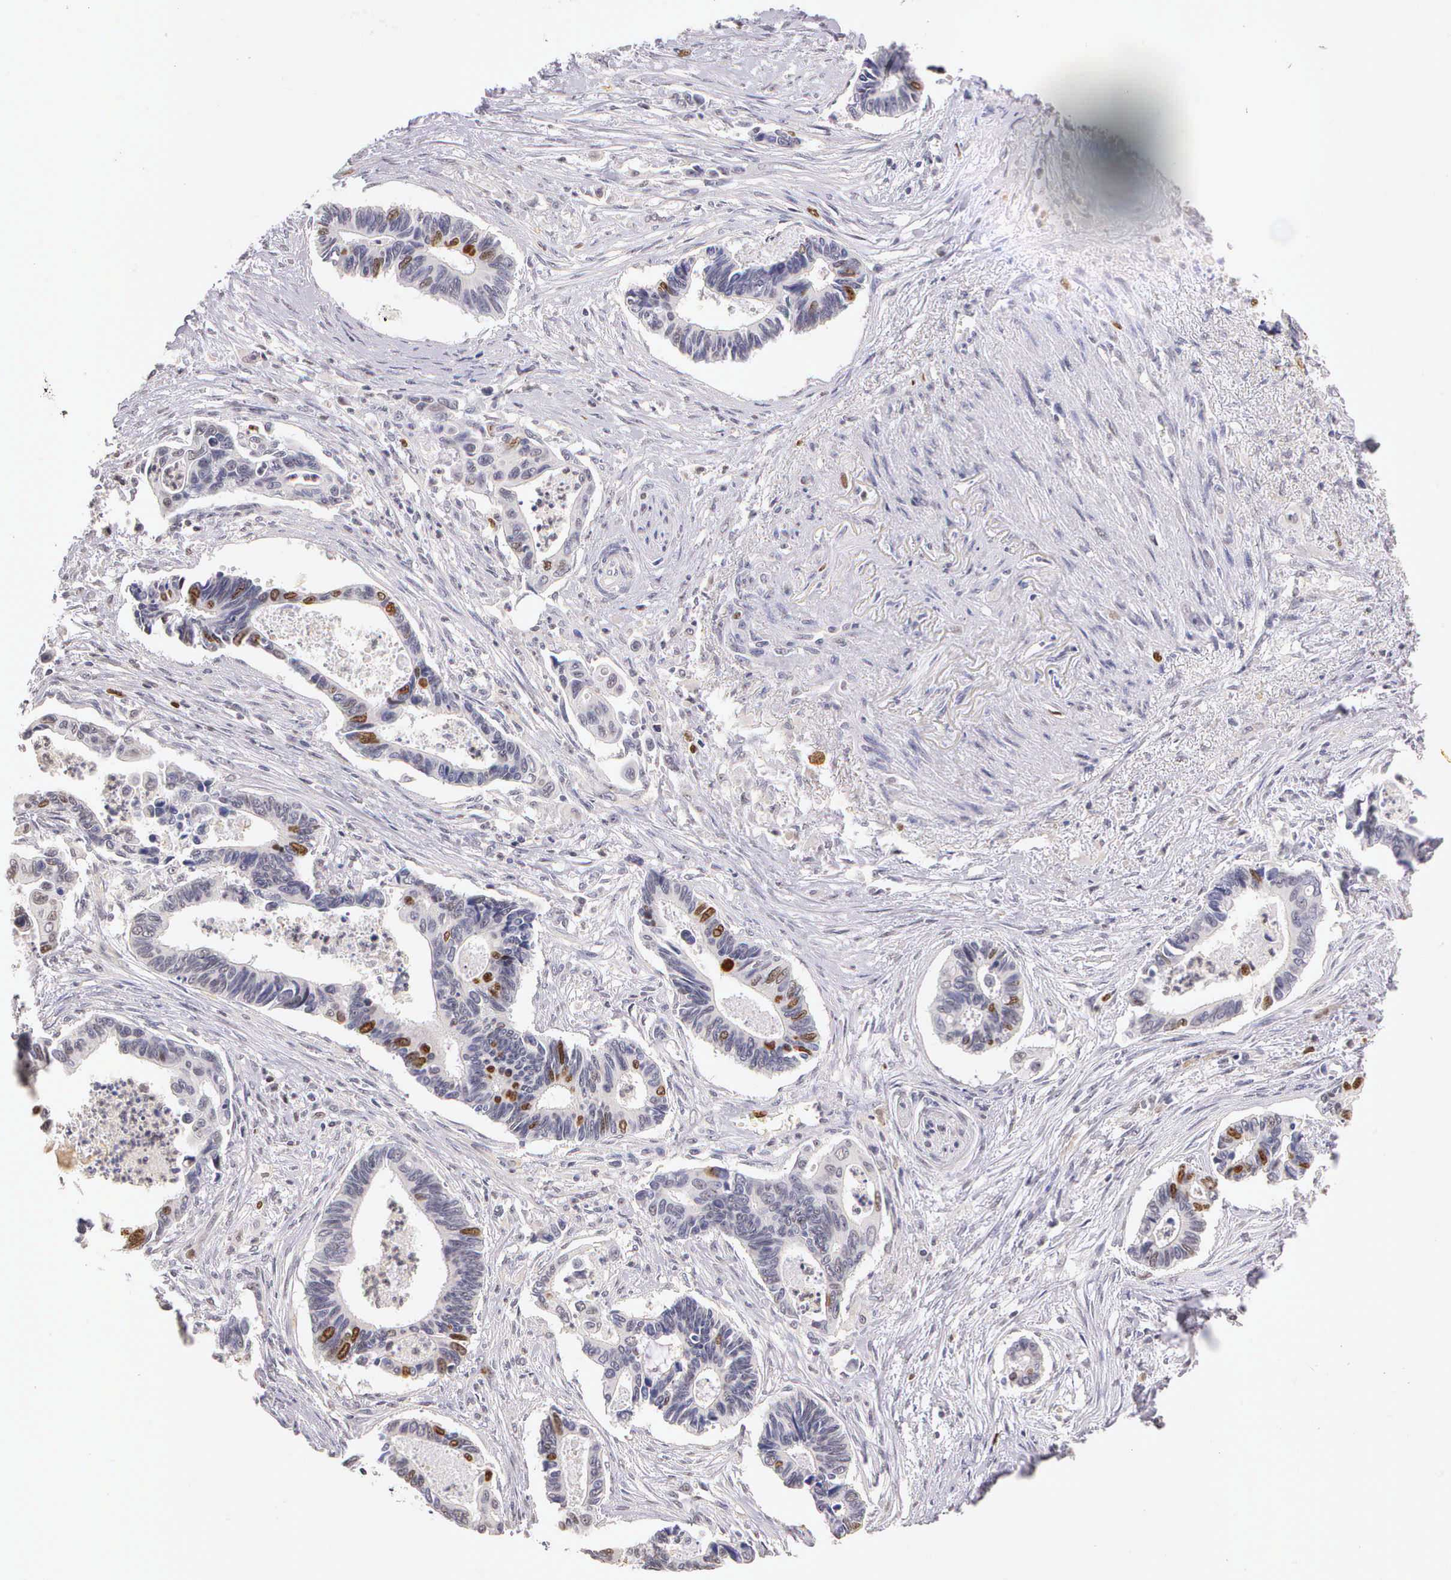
{"staining": {"intensity": "moderate", "quantity": "<25%", "location": "nuclear"}, "tissue": "pancreatic cancer", "cell_type": "Tumor cells", "image_type": "cancer", "snomed": [{"axis": "morphology", "description": "Adenocarcinoma, NOS"}, {"axis": "topography", "description": "Pancreas"}], "caption": "About <25% of tumor cells in human adenocarcinoma (pancreatic) exhibit moderate nuclear protein expression as visualized by brown immunohistochemical staining.", "gene": "MKI67", "patient": {"sex": "female", "age": 70}}